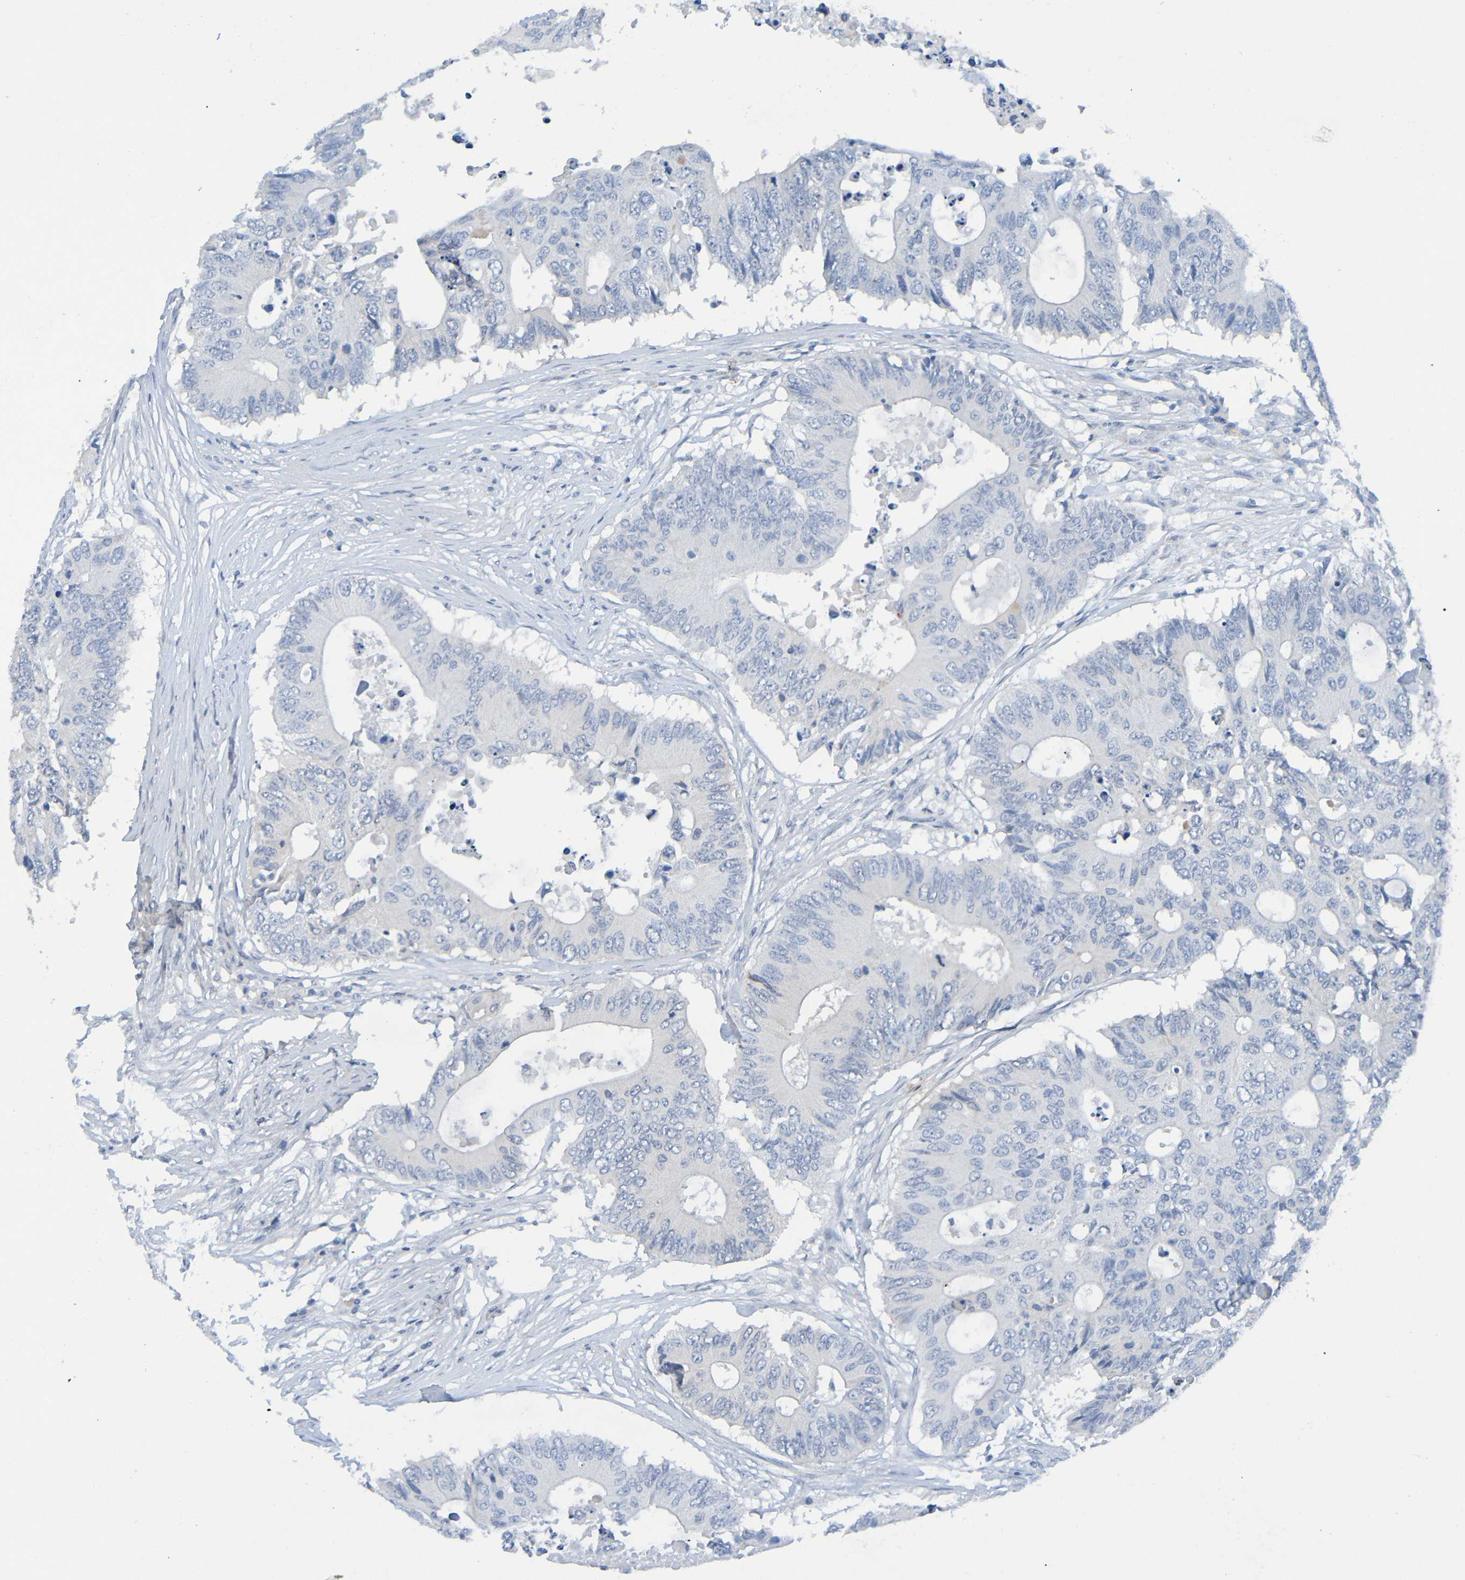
{"staining": {"intensity": "negative", "quantity": "none", "location": "none"}, "tissue": "colorectal cancer", "cell_type": "Tumor cells", "image_type": "cancer", "snomed": [{"axis": "morphology", "description": "Adenocarcinoma, NOS"}, {"axis": "topography", "description": "Colon"}], "caption": "Human colorectal cancer stained for a protein using immunohistochemistry (IHC) demonstrates no staining in tumor cells.", "gene": "IL10", "patient": {"sex": "male", "age": 71}}